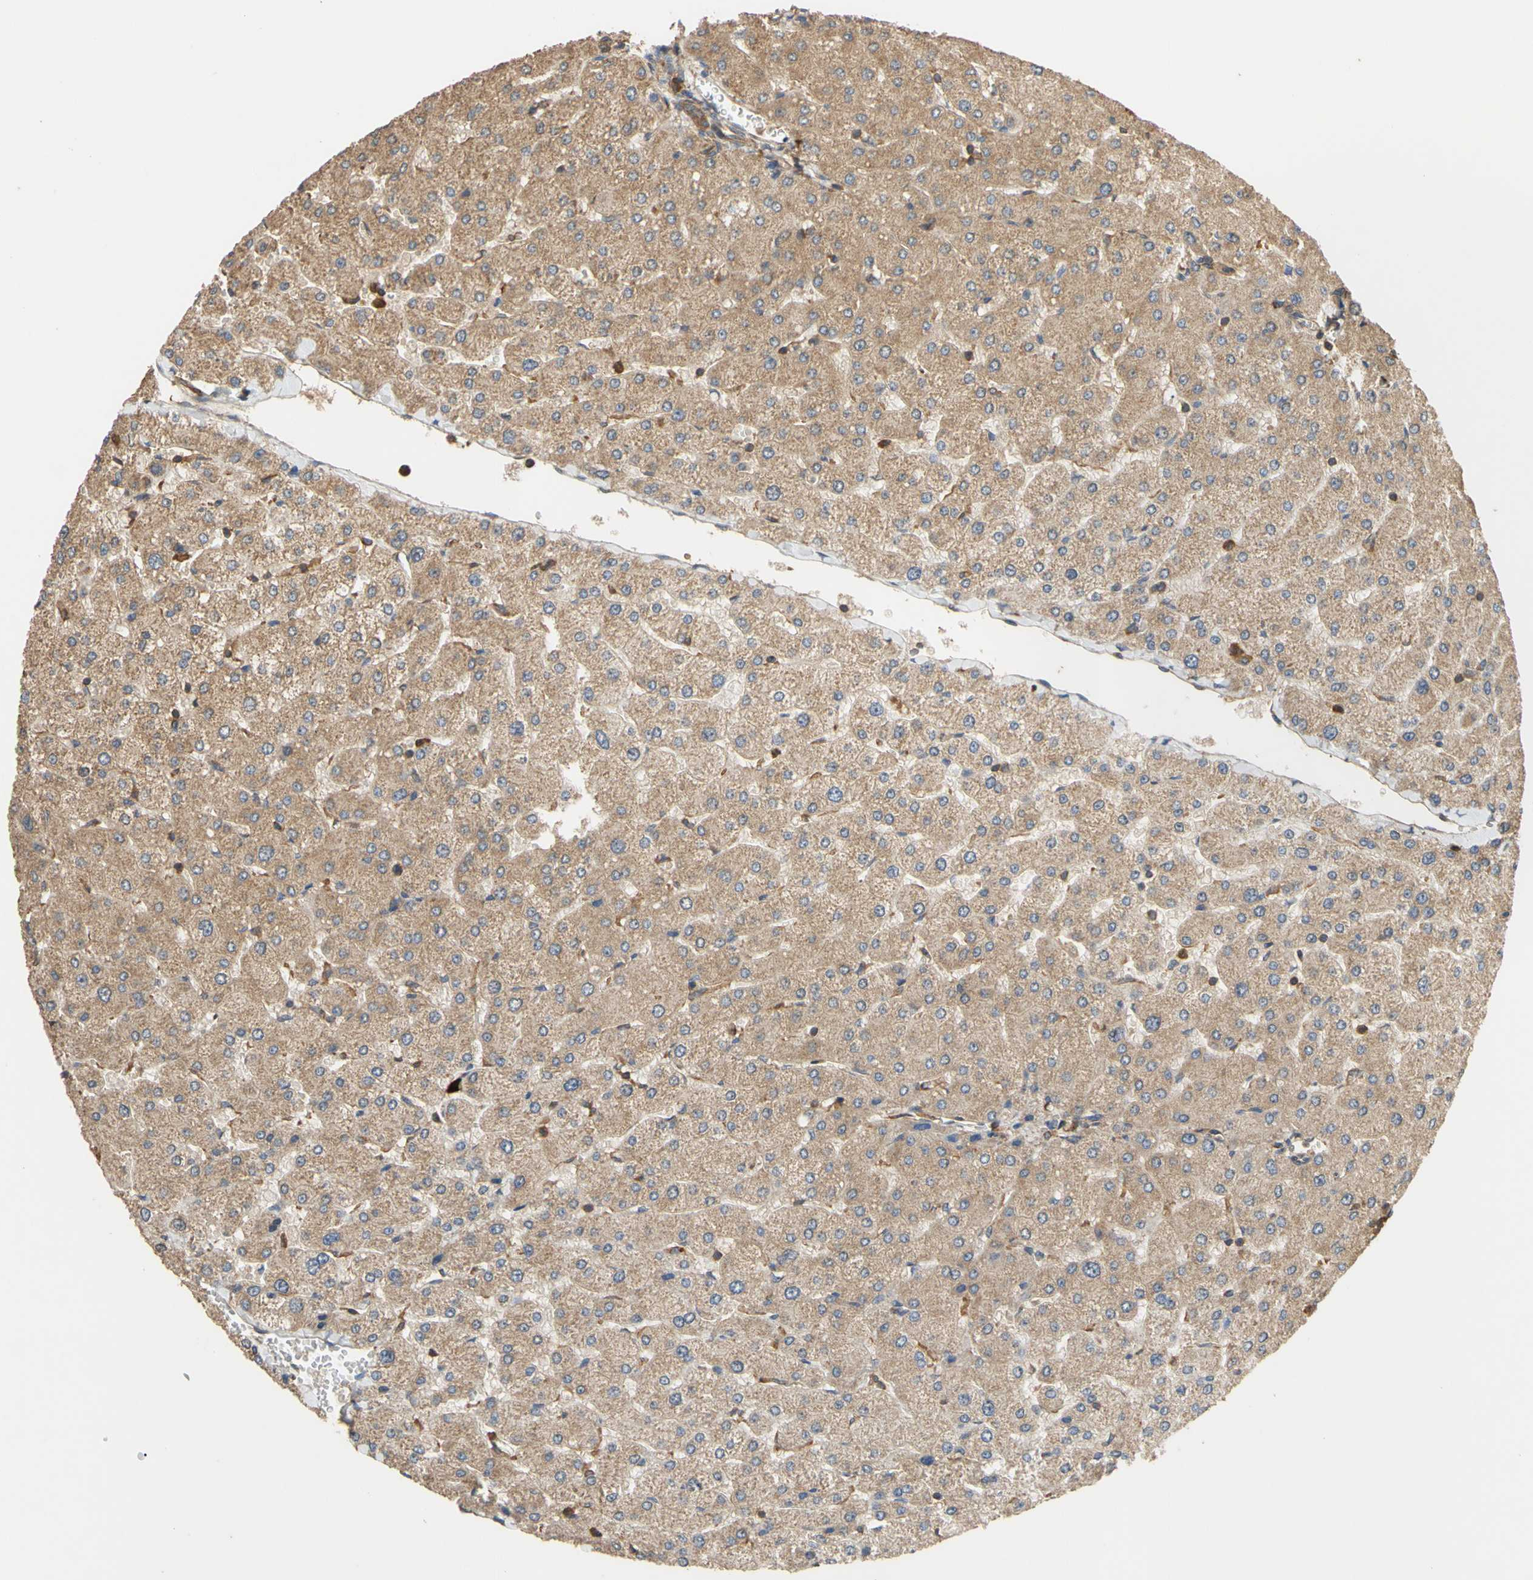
{"staining": {"intensity": "strong", "quantity": ">75%", "location": "cytoplasmic/membranous"}, "tissue": "liver", "cell_type": "Cholangiocytes", "image_type": "normal", "snomed": [{"axis": "morphology", "description": "Normal tissue, NOS"}, {"axis": "topography", "description": "Liver"}], "caption": "Liver stained for a protein reveals strong cytoplasmic/membranous positivity in cholangiocytes. (Stains: DAB in brown, nuclei in blue, Microscopy: brightfield microscopy at high magnification).", "gene": "CTTN", "patient": {"sex": "male", "age": 55}}